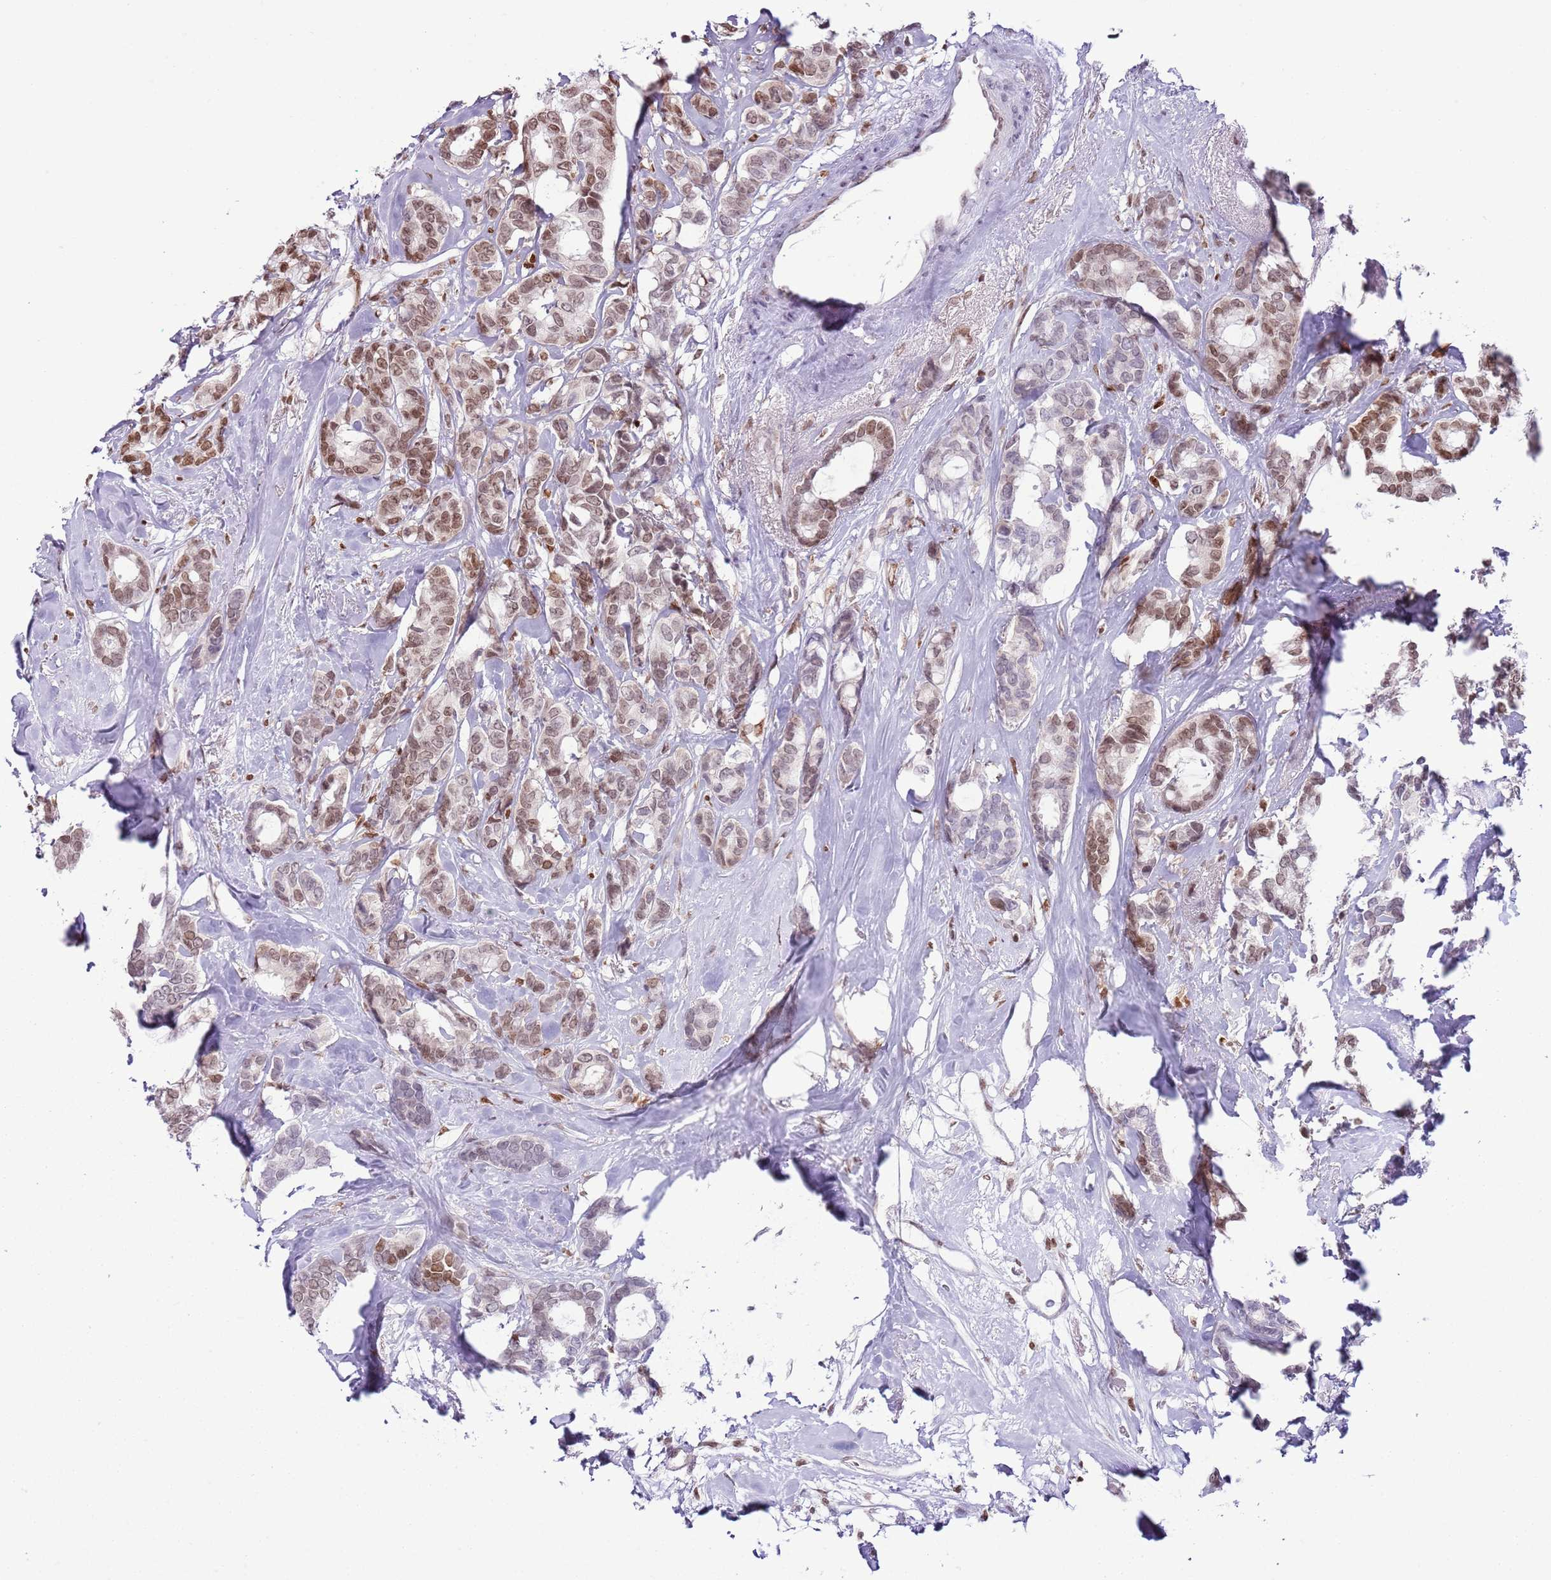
{"staining": {"intensity": "moderate", "quantity": ">75%", "location": "nuclear"}, "tissue": "breast cancer", "cell_type": "Tumor cells", "image_type": "cancer", "snomed": [{"axis": "morphology", "description": "Duct carcinoma"}, {"axis": "topography", "description": "Breast"}], "caption": "Breast cancer (invasive ductal carcinoma) was stained to show a protein in brown. There is medium levels of moderate nuclear expression in approximately >75% of tumor cells.", "gene": "SELENOH", "patient": {"sex": "female", "age": 87}}